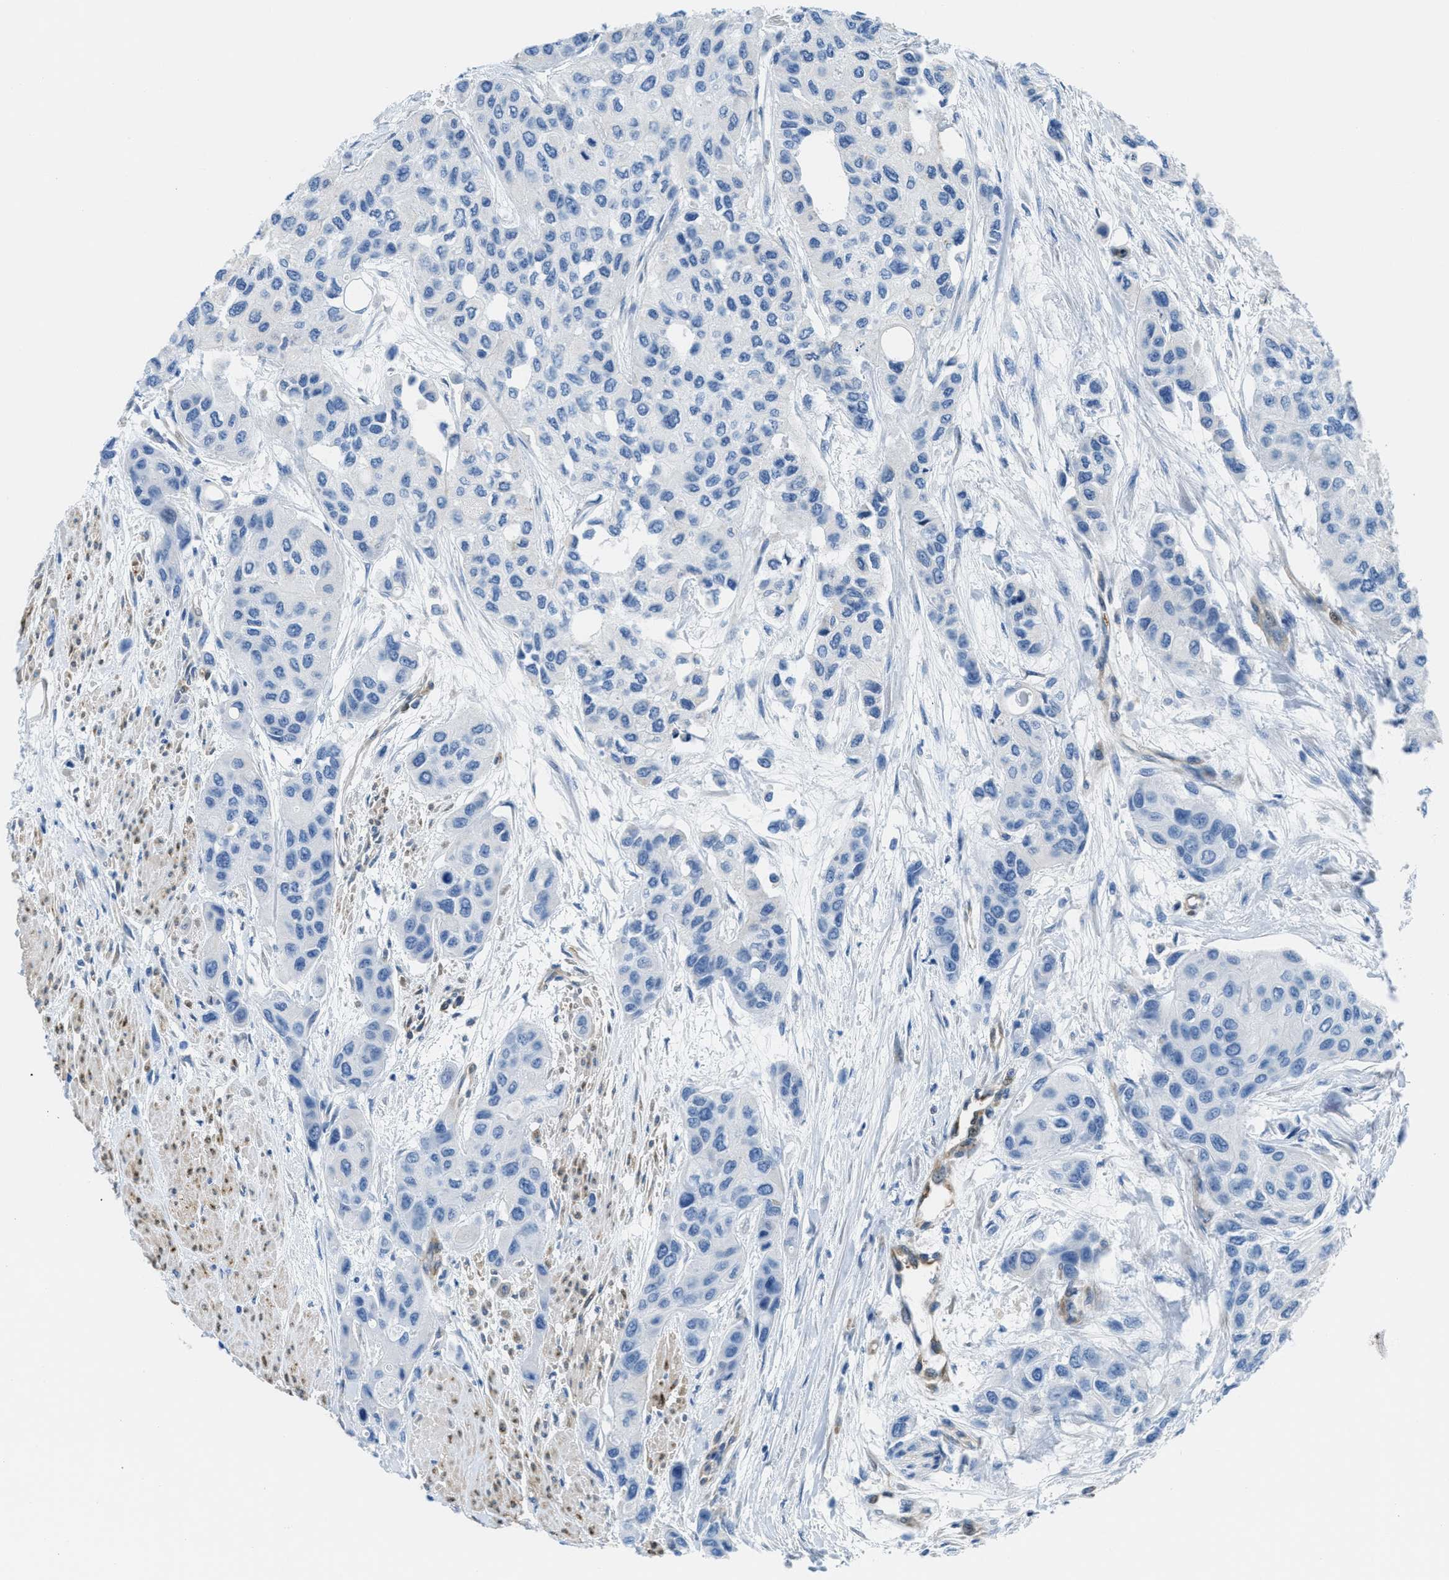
{"staining": {"intensity": "negative", "quantity": "none", "location": "none"}, "tissue": "urothelial cancer", "cell_type": "Tumor cells", "image_type": "cancer", "snomed": [{"axis": "morphology", "description": "Urothelial carcinoma, High grade"}, {"axis": "topography", "description": "Urinary bladder"}], "caption": "Image shows no protein positivity in tumor cells of urothelial cancer tissue.", "gene": "MAPRE2", "patient": {"sex": "female", "age": 56}}